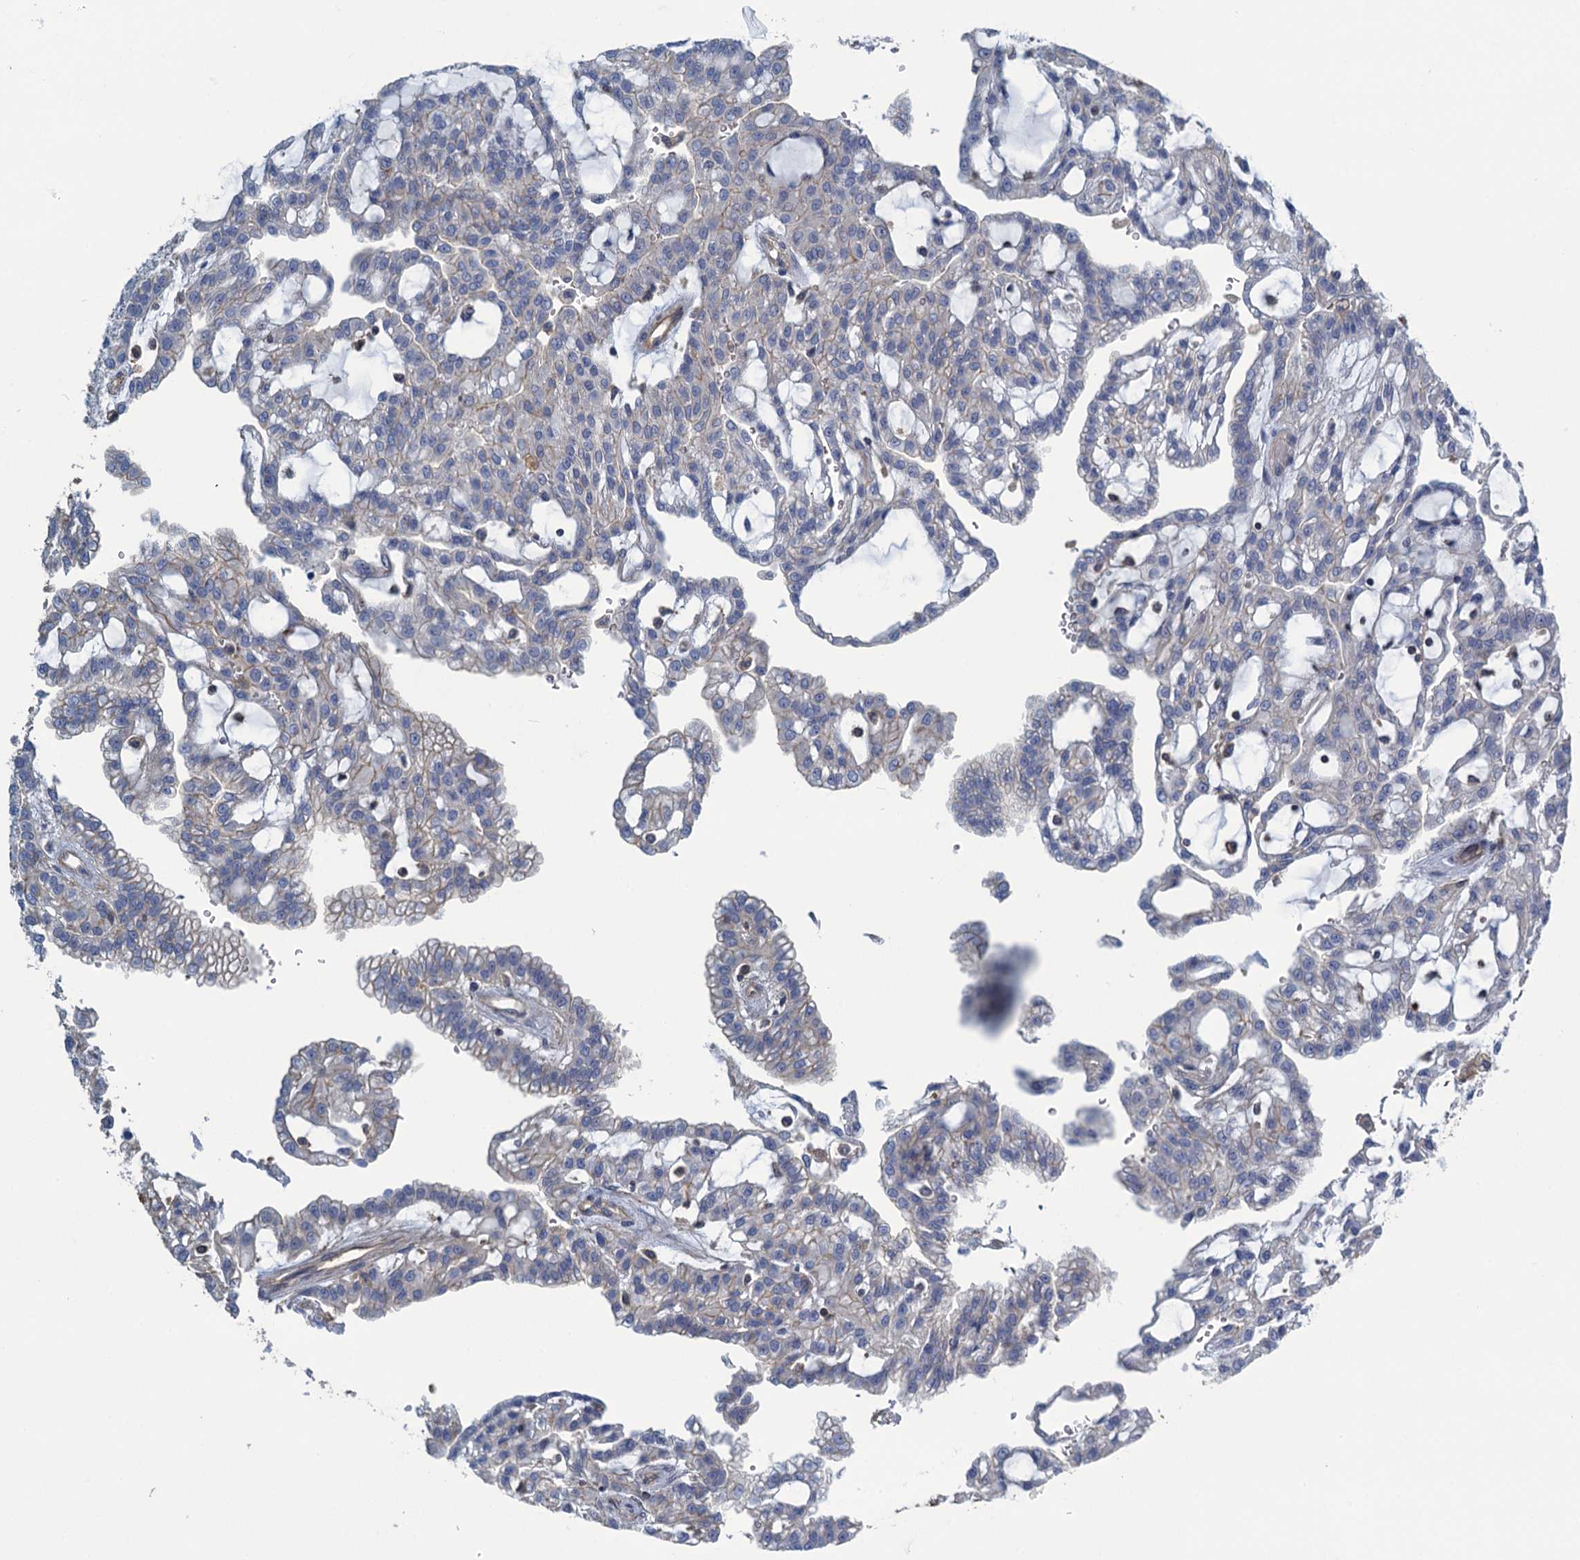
{"staining": {"intensity": "negative", "quantity": "none", "location": "none"}, "tissue": "renal cancer", "cell_type": "Tumor cells", "image_type": "cancer", "snomed": [{"axis": "morphology", "description": "Adenocarcinoma, NOS"}, {"axis": "topography", "description": "Kidney"}], "caption": "A high-resolution image shows immunohistochemistry staining of renal cancer (adenocarcinoma), which displays no significant expression in tumor cells. Brightfield microscopy of IHC stained with DAB (brown) and hematoxylin (blue), captured at high magnification.", "gene": "PROSER2", "patient": {"sex": "male", "age": 63}}